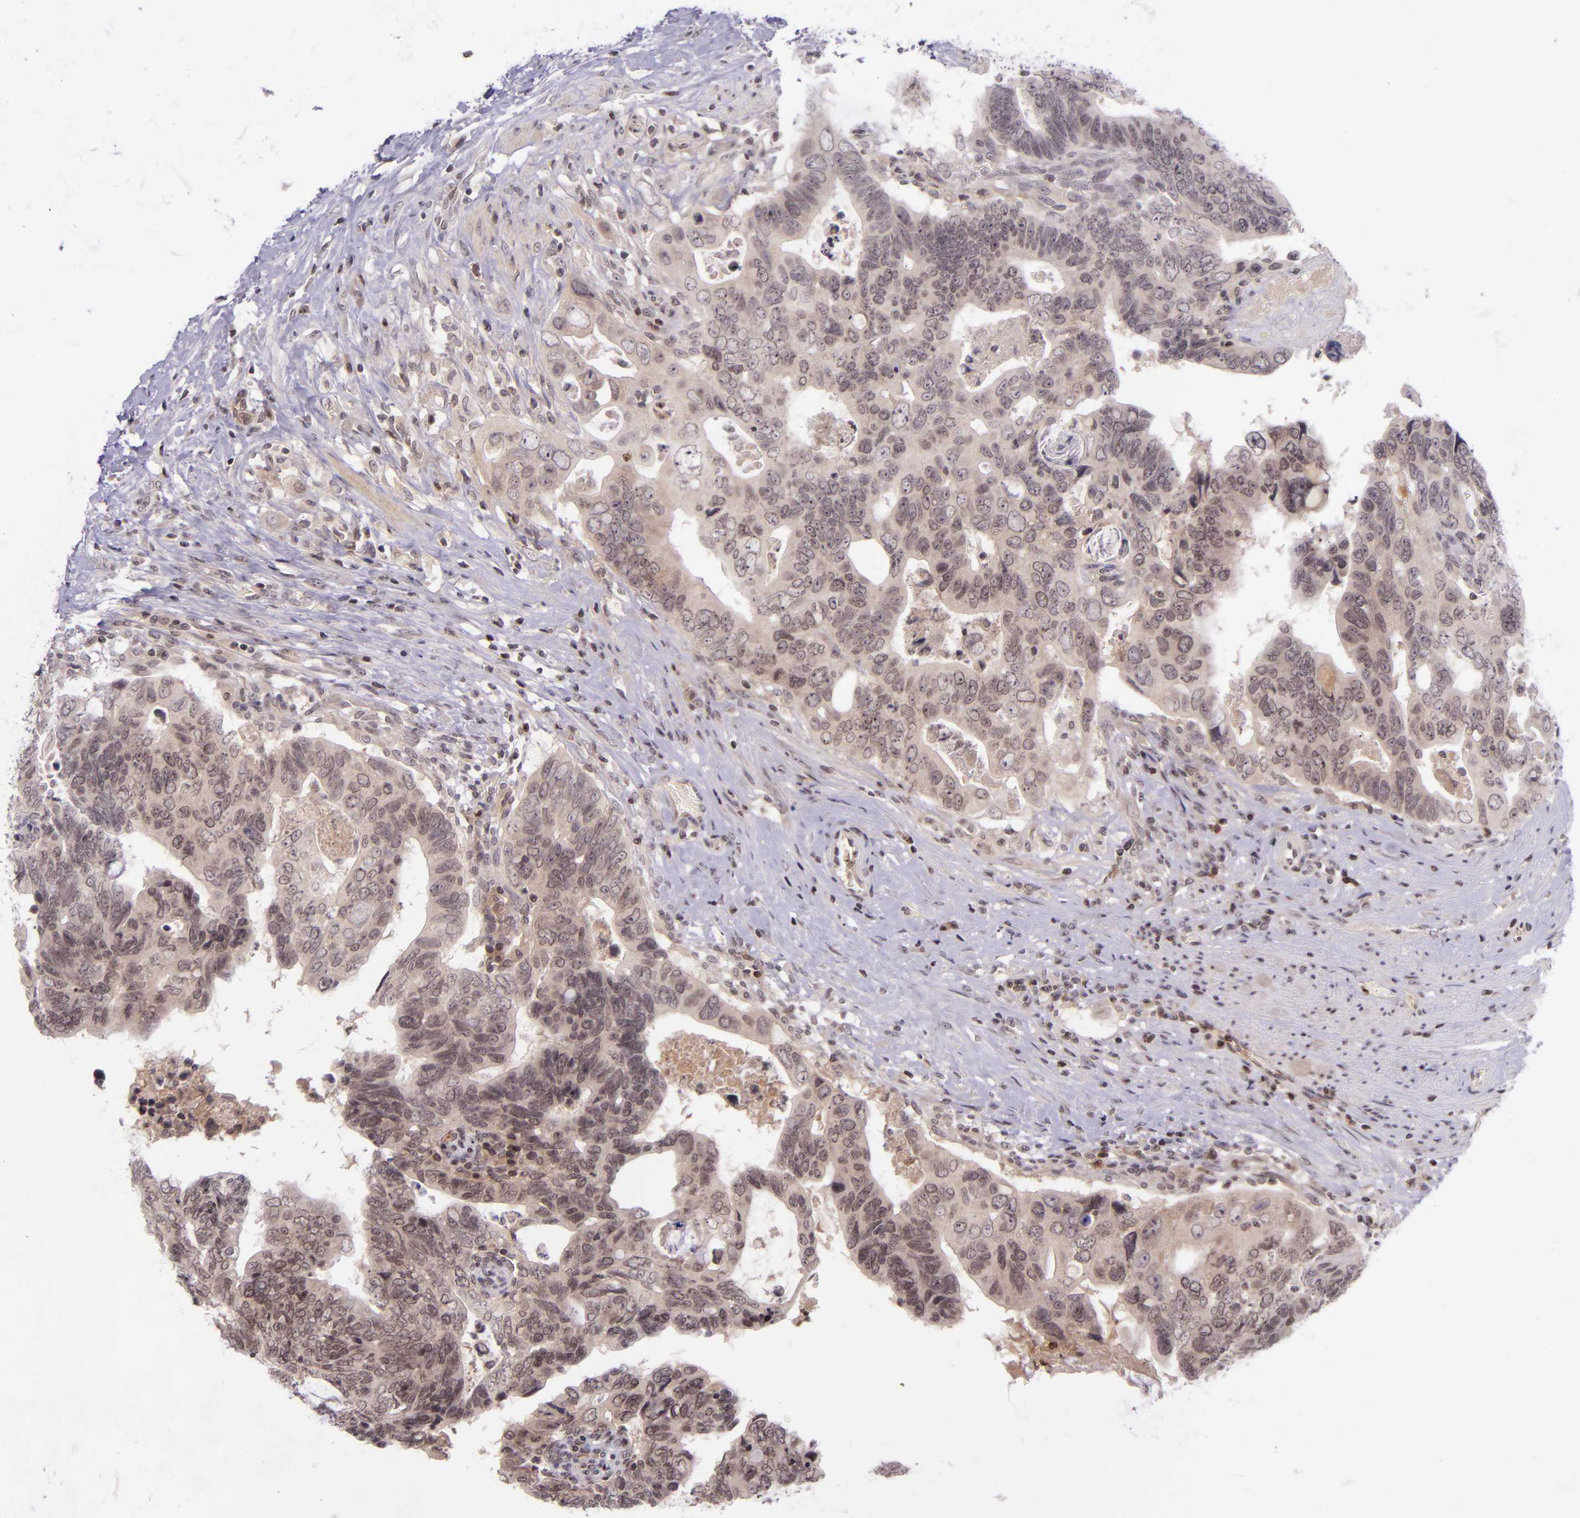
{"staining": {"intensity": "weak", "quantity": "25%-75%", "location": "cytoplasmic/membranous"}, "tissue": "colorectal cancer", "cell_type": "Tumor cells", "image_type": "cancer", "snomed": [{"axis": "morphology", "description": "Adenocarcinoma, NOS"}, {"axis": "topography", "description": "Rectum"}], "caption": "Colorectal cancer was stained to show a protein in brown. There is low levels of weak cytoplasmic/membranous positivity in approximately 25%-75% of tumor cells.", "gene": "SELL", "patient": {"sex": "male", "age": 53}}